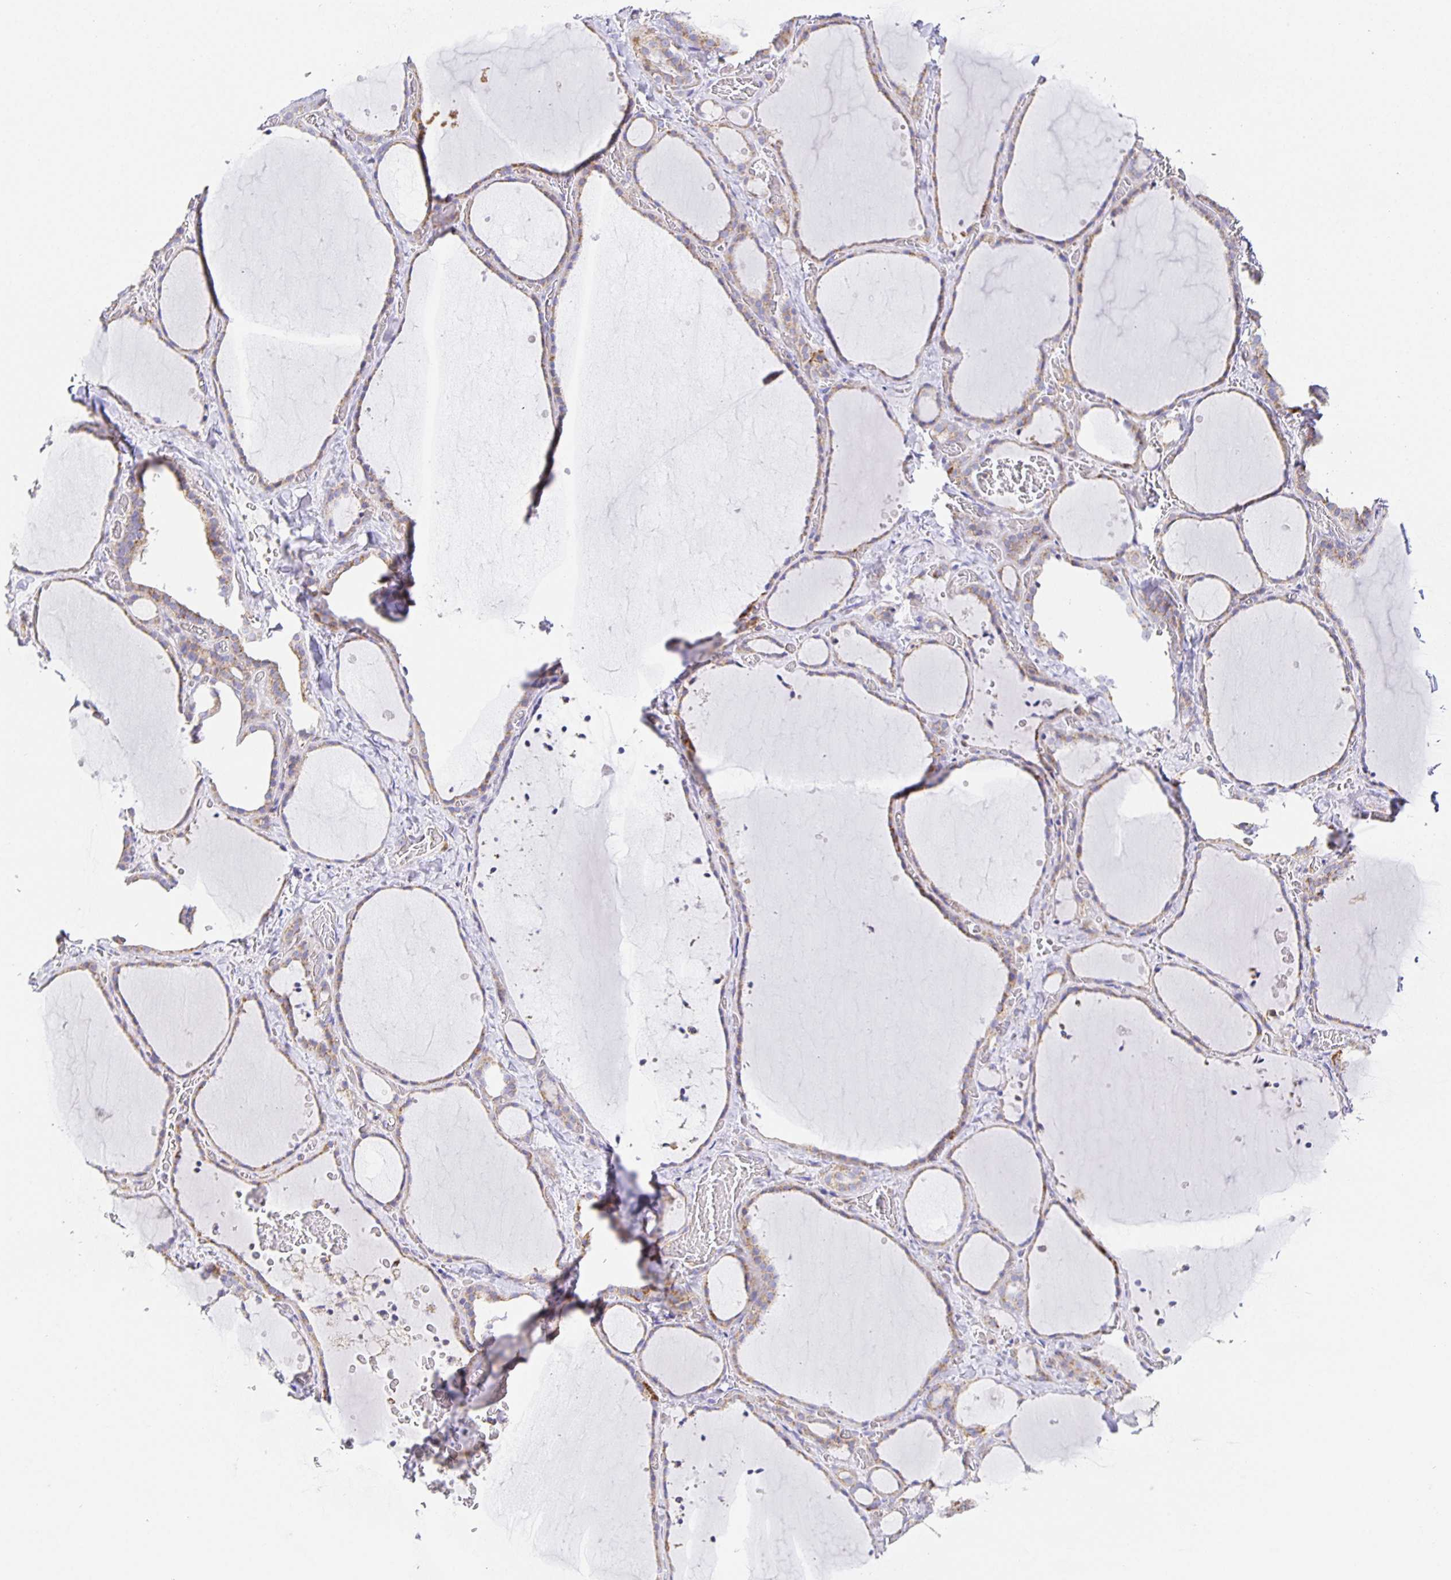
{"staining": {"intensity": "weak", "quantity": ">75%", "location": "cytoplasmic/membranous"}, "tissue": "thyroid gland", "cell_type": "Glandular cells", "image_type": "normal", "snomed": [{"axis": "morphology", "description": "Normal tissue, NOS"}, {"axis": "topography", "description": "Thyroid gland"}], "caption": "Immunohistochemistry staining of normal thyroid gland, which shows low levels of weak cytoplasmic/membranous expression in about >75% of glandular cells indicating weak cytoplasmic/membranous protein staining. The staining was performed using DAB (brown) for protein detection and nuclei were counterstained in hematoxylin (blue).", "gene": "FLRT3", "patient": {"sex": "female", "age": 36}}